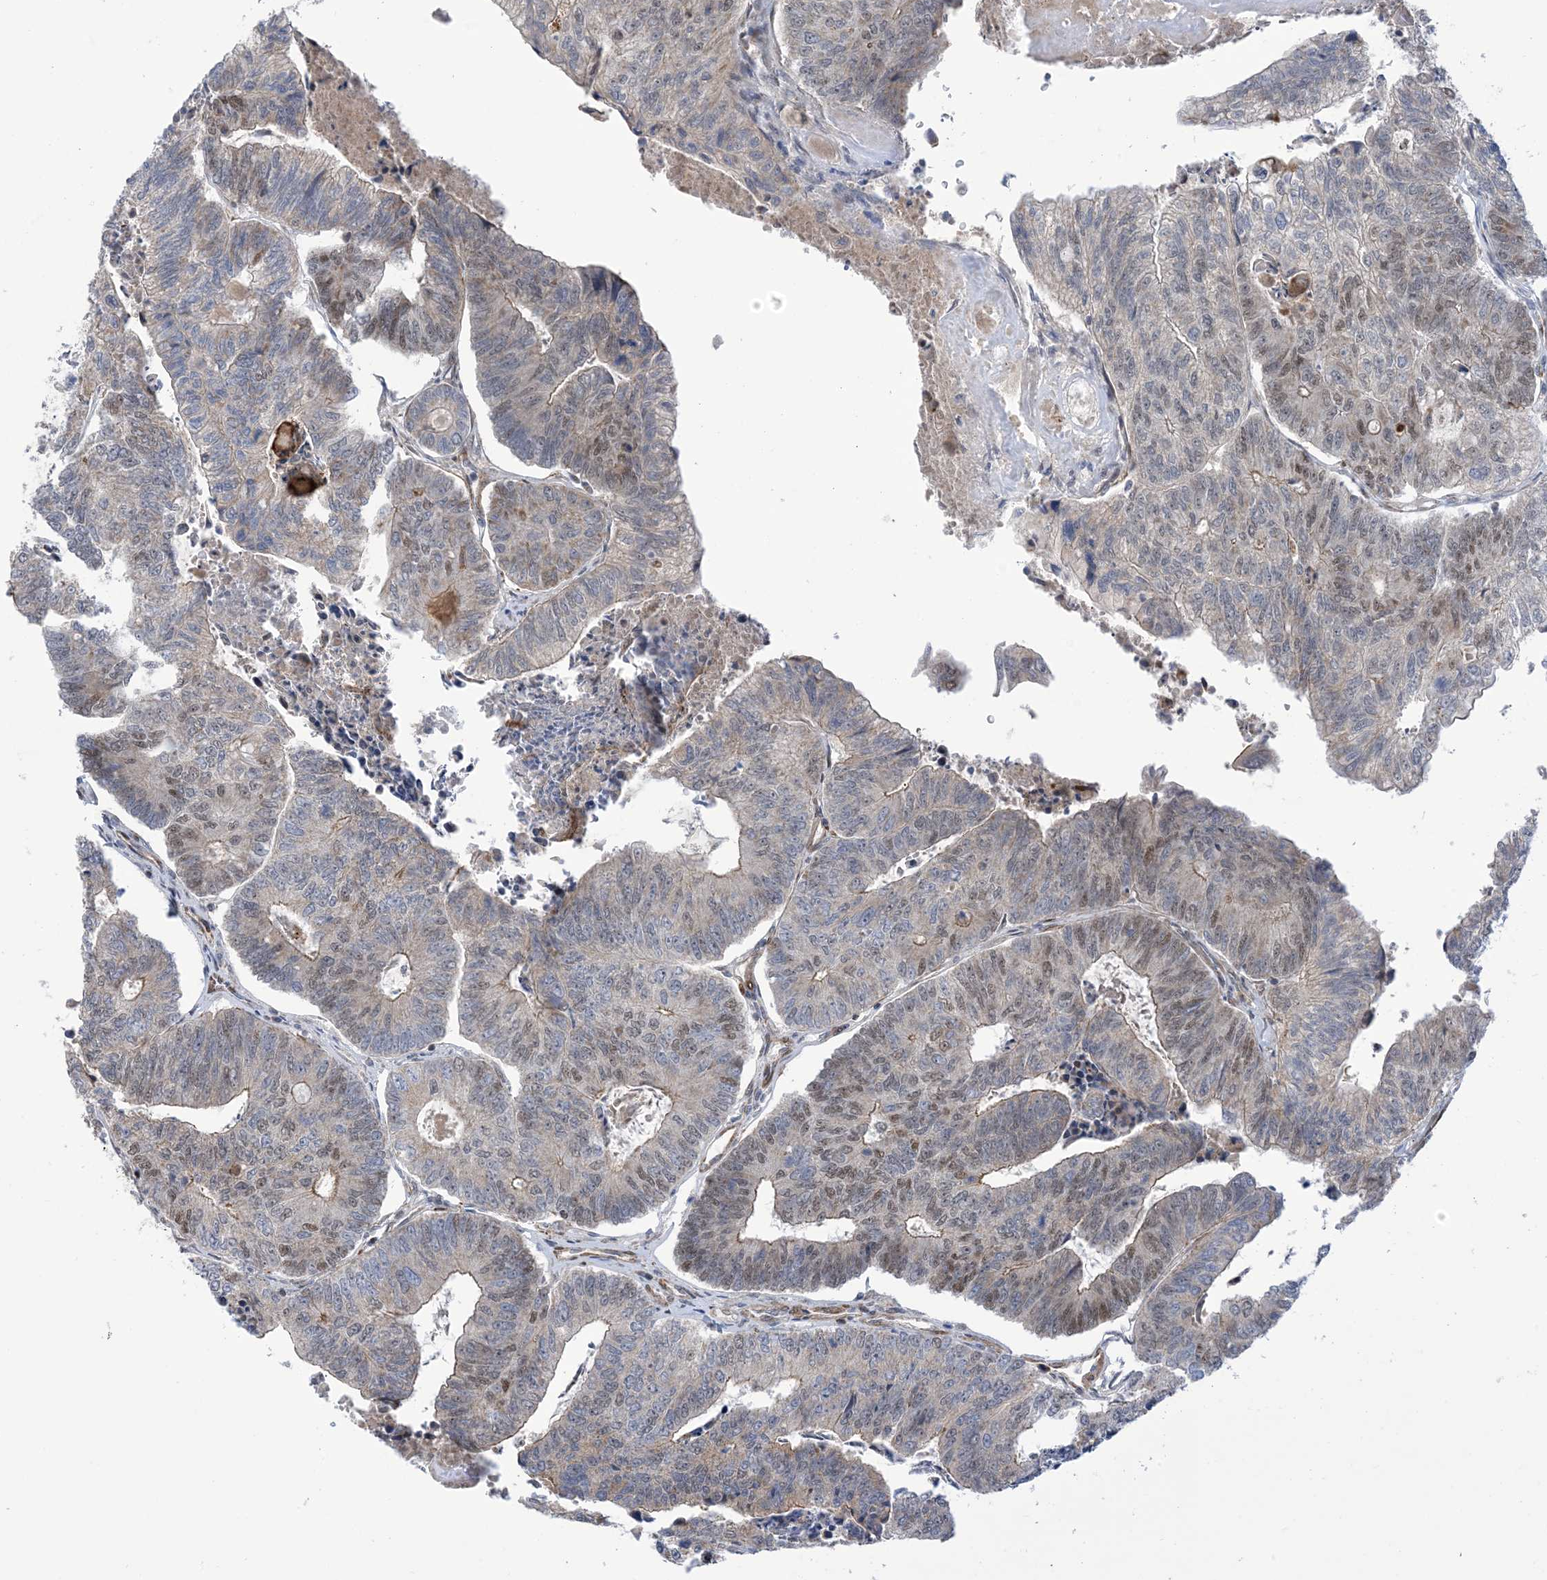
{"staining": {"intensity": "moderate", "quantity": "<25%", "location": "cytoplasmic/membranous,nuclear"}, "tissue": "colorectal cancer", "cell_type": "Tumor cells", "image_type": "cancer", "snomed": [{"axis": "morphology", "description": "Adenocarcinoma, NOS"}, {"axis": "topography", "description": "Colon"}], "caption": "About <25% of tumor cells in colorectal adenocarcinoma reveal moderate cytoplasmic/membranous and nuclear protein expression as visualized by brown immunohistochemical staining.", "gene": "ZNF8", "patient": {"sex": "female", "age": 67}}